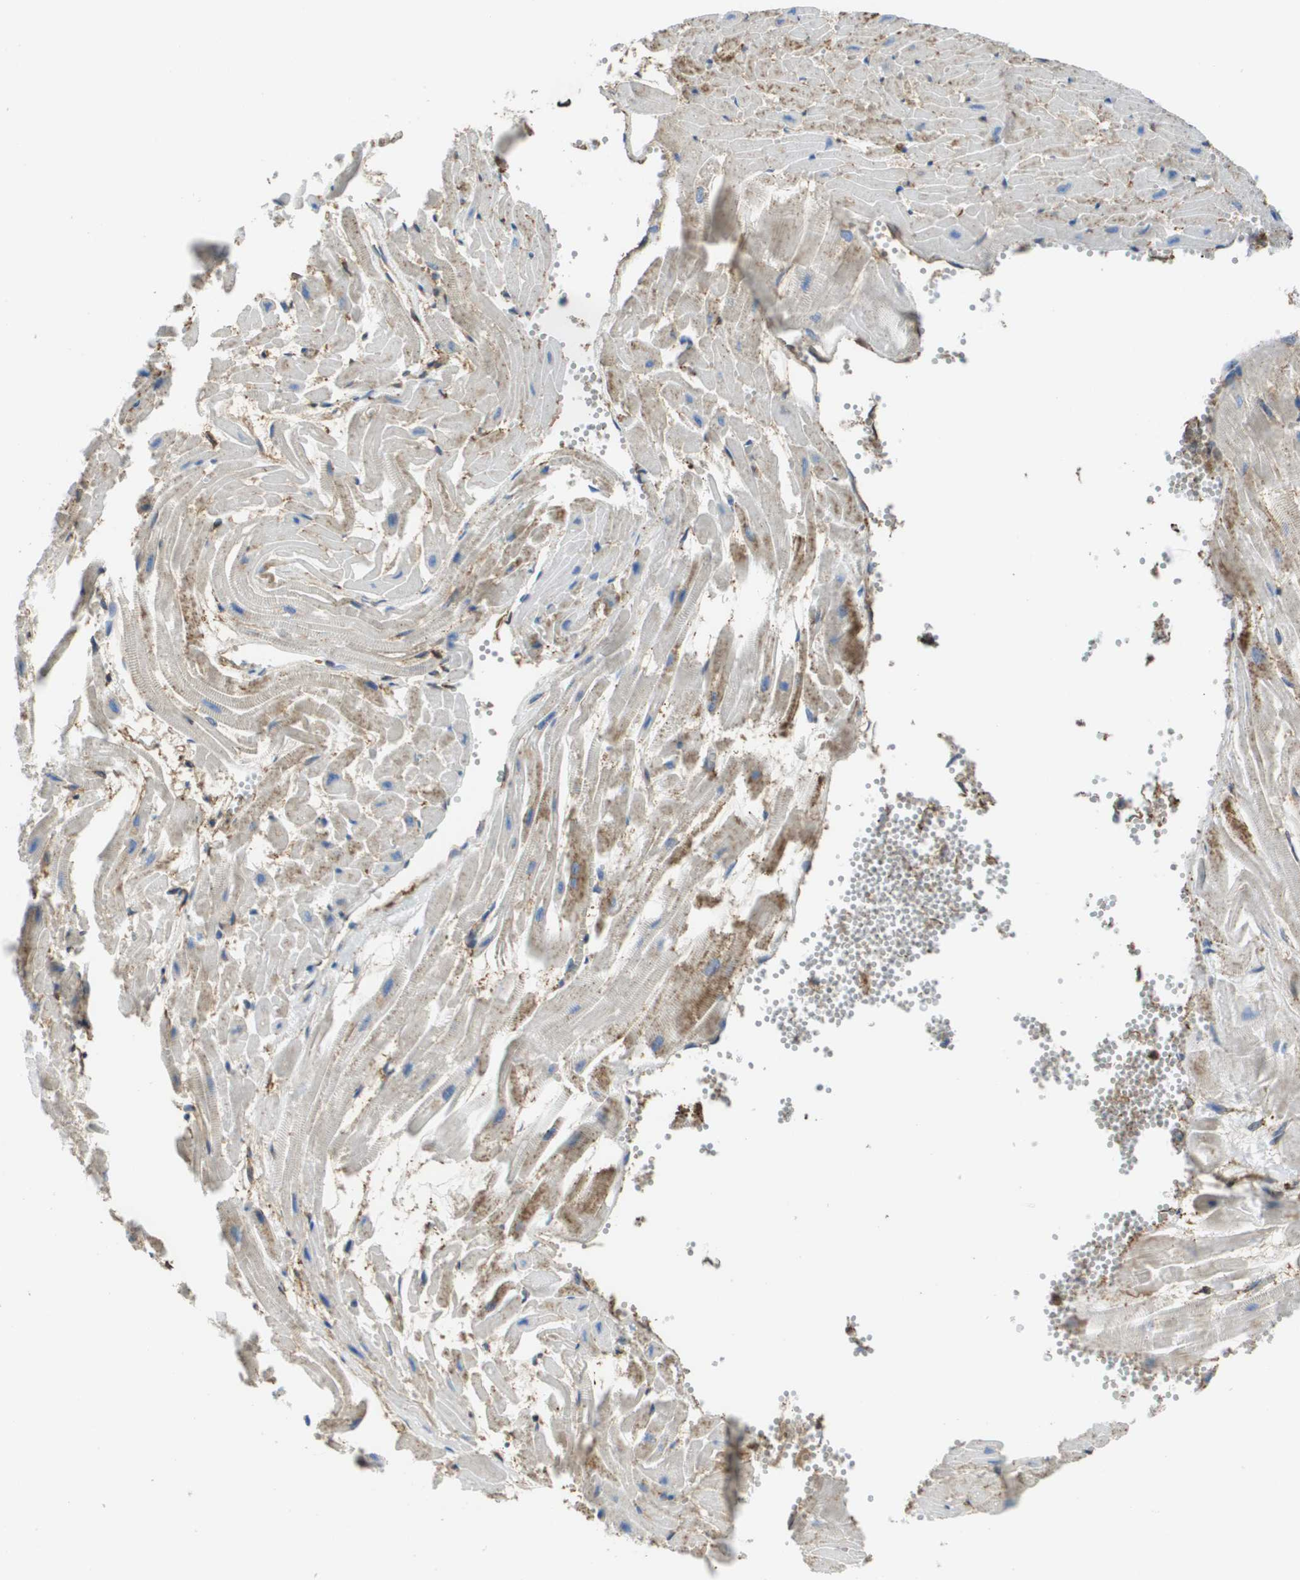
{"staining": {"intensity": "weak", "quantity": ">75%", "location": "cytoplasmic/membranous"}, "tissue": "heart muscle", "cell_type": "Cardiomyocytes", "image_type": "normal", "snomed": [{"axis": "morphology", "description": "Normal tissue, NOS"}, {"axis": "topography", "description": "Heart"}], "caption": "Immunohistochemistry (IHC) of benign heart muscle demonstrates low levels of weak cytoplasmic/membranous staining in about >75% of cardiomyocytes.", "gene": "PASK", "patient": {"sex": "female", "age": 19}}